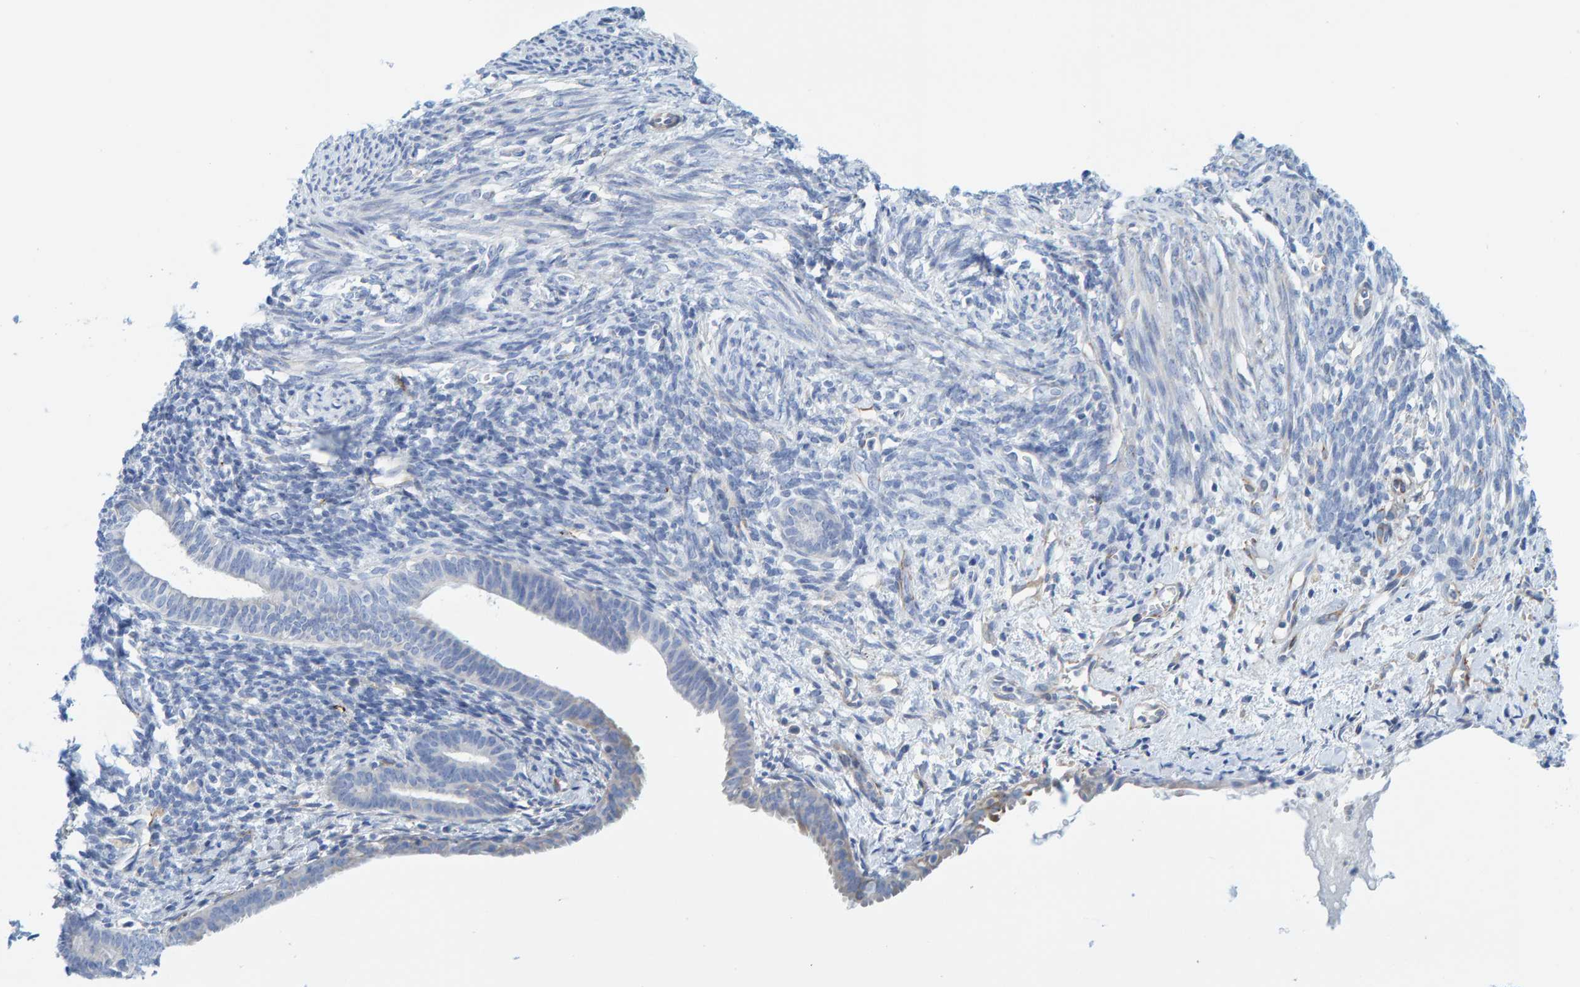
{"staining": {"intensity": "negative", "quantity": "none", "location": "none"}, "tissue": "endometrium", "cell_type": "Cells in endometrial stroma", "image_type": "normal", "snomed": [{"axis": "morphology", "description": "Normal tissue, NOS"}, {"axis": "morphology", "description": "Adenocarcinoma, NOS"}, {"axis": "topography", "description": "Endometrium"}], "caption": "High magnification brightfield microscopy of normal endometrium stained with DAB (brown) and counterstained with hematoxylin (blue): cells in endometrial stroma show no significant positivity. (Stains: DAB (3,3'-diaminobenzidine) immunohistochemistry (IHC) with hematoxylin counter stain, Microscopy: brightfield microscopy at high magnification).", "gene": "MAP1B", "patient": {"sex": "female", "age": 57}}